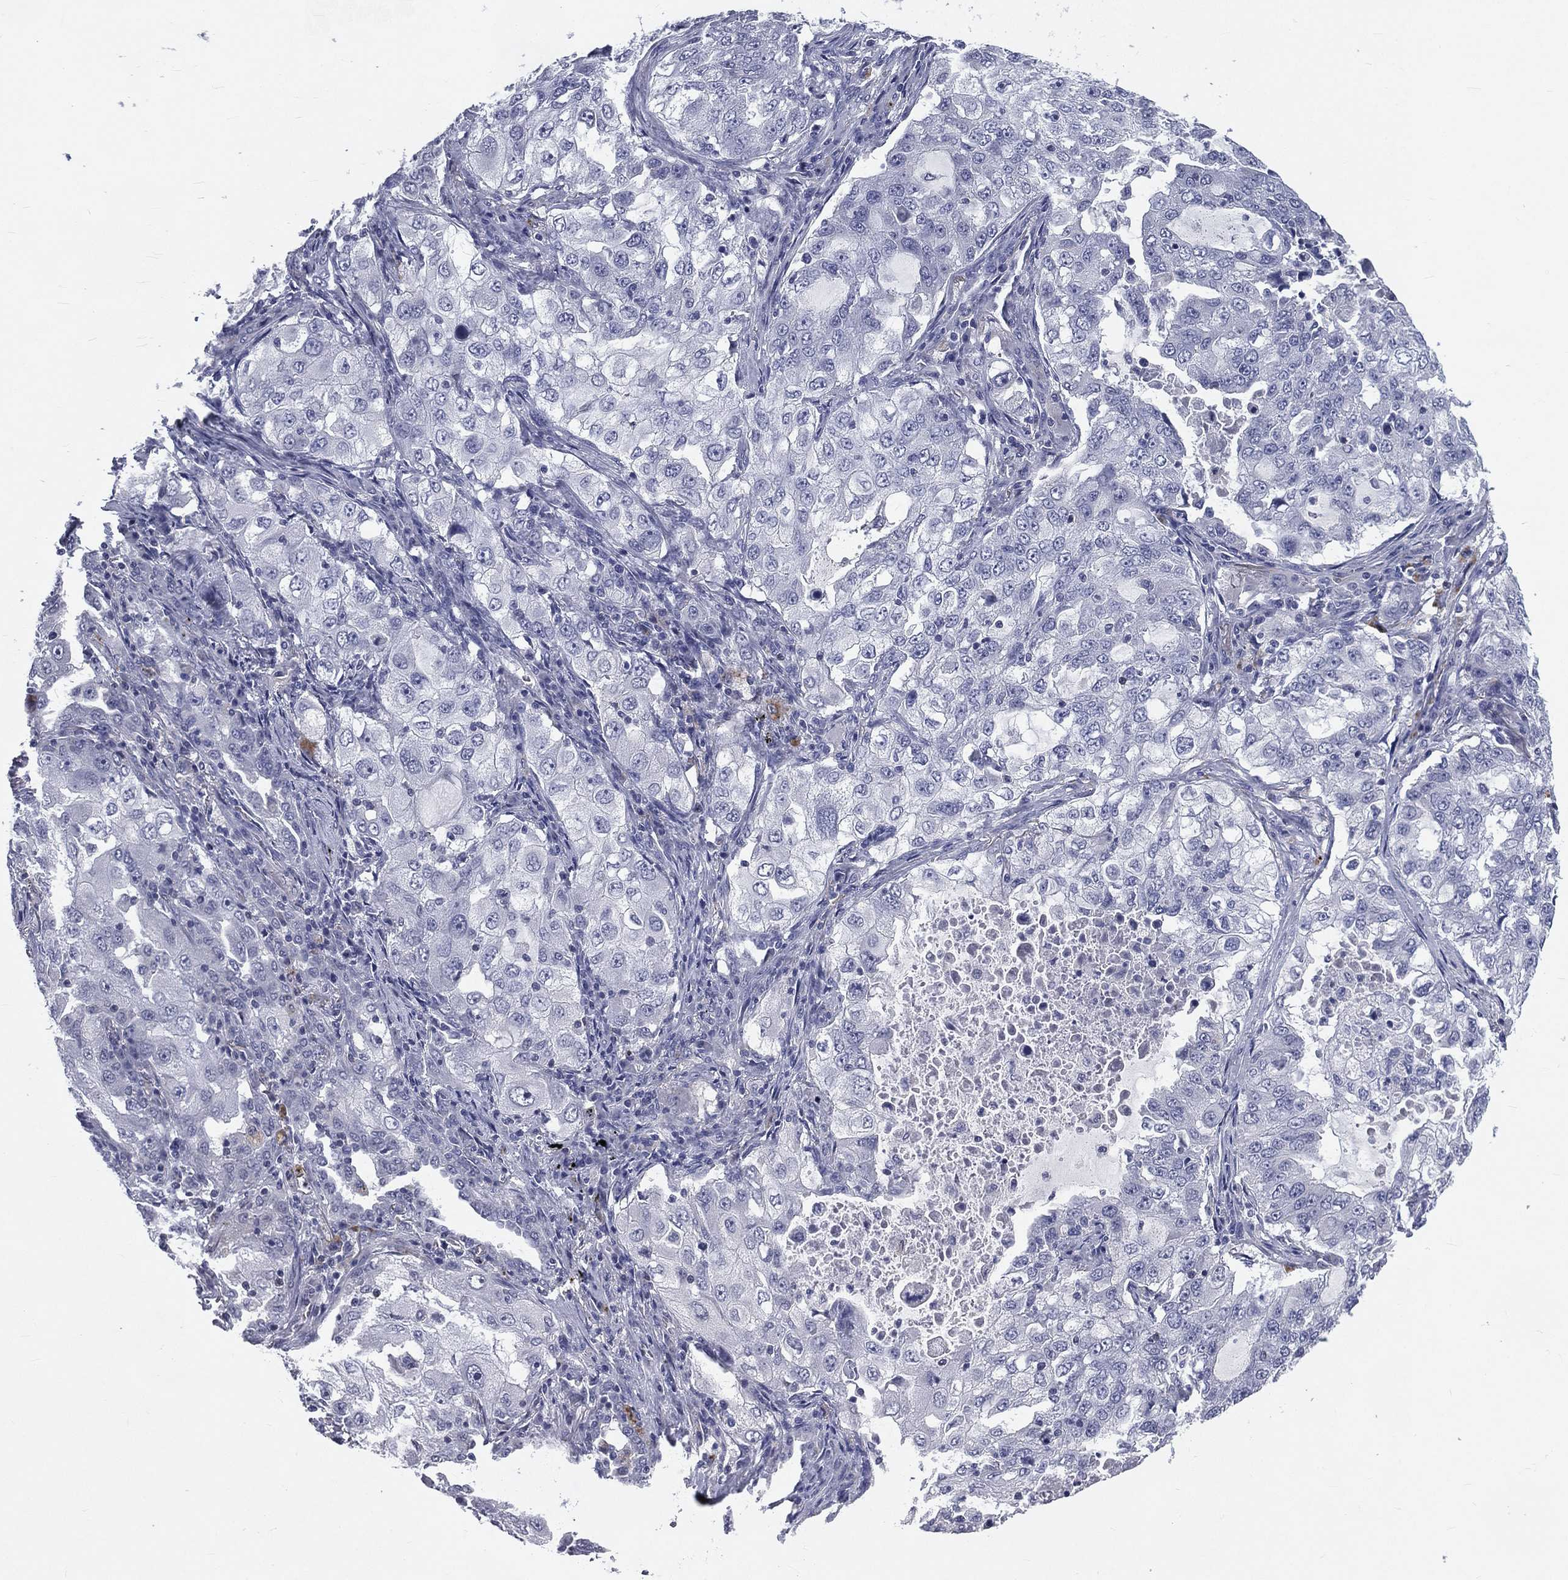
{"staining": {"intensity": "negative", "quantity": "none", "location": "none"}, "tissue": "lung cancer", "cell_type": "Tumor cells", "image_type": "cancer", "snomed": [{"axis": "morphology", "description": "Adenocarcinoma, NOS"}, {"axis": "topography", "description": "Lung"}], "caption": "The micrograph demonstrates no significant expression in tumor cells of adenocarcinoma (lung).", "gene": "IFT27", "patient": {"sex": "female", "age": 61}}